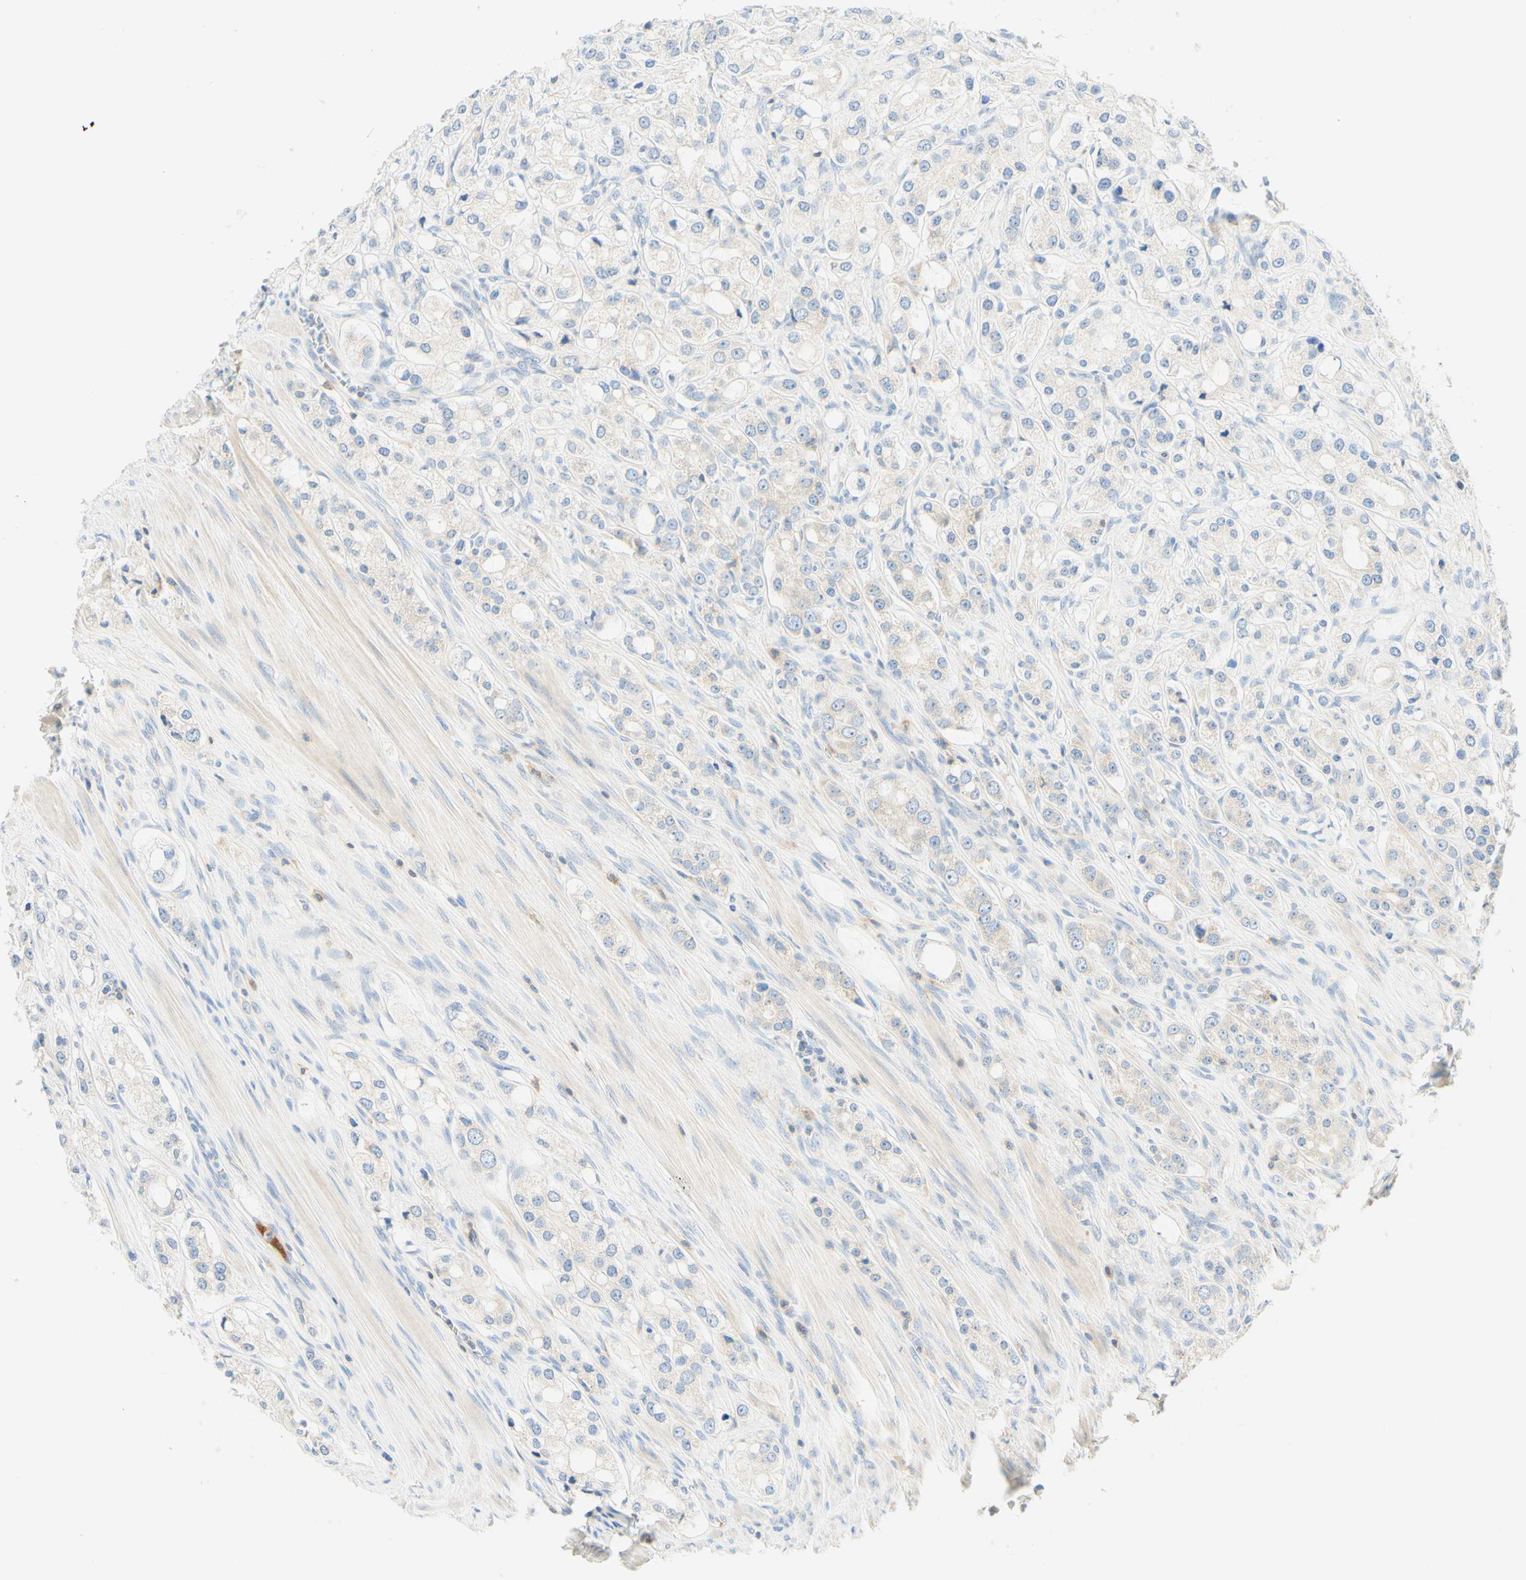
{"staining": {"intensity": "negative", "quantity": "none", "location": "none"}, "tissue": "prostate cancer", "cell_type": "Tumor cells", "image_type": "cancer", "snomed": [{"axis": "morphology", "description": "Adenocarcinoma, High grade"}, {"axis": "topography", "description": "Prostate"}], "caption": "The photomicrograph displays no staining of tumor cells in adenocarcinoma (high-grade) (prostate). (Immunohistochemistry (ihc), brightfield microscopy, high magnification).", "gene": "LAT", "patient": {"sex": "male", "age": 65}}